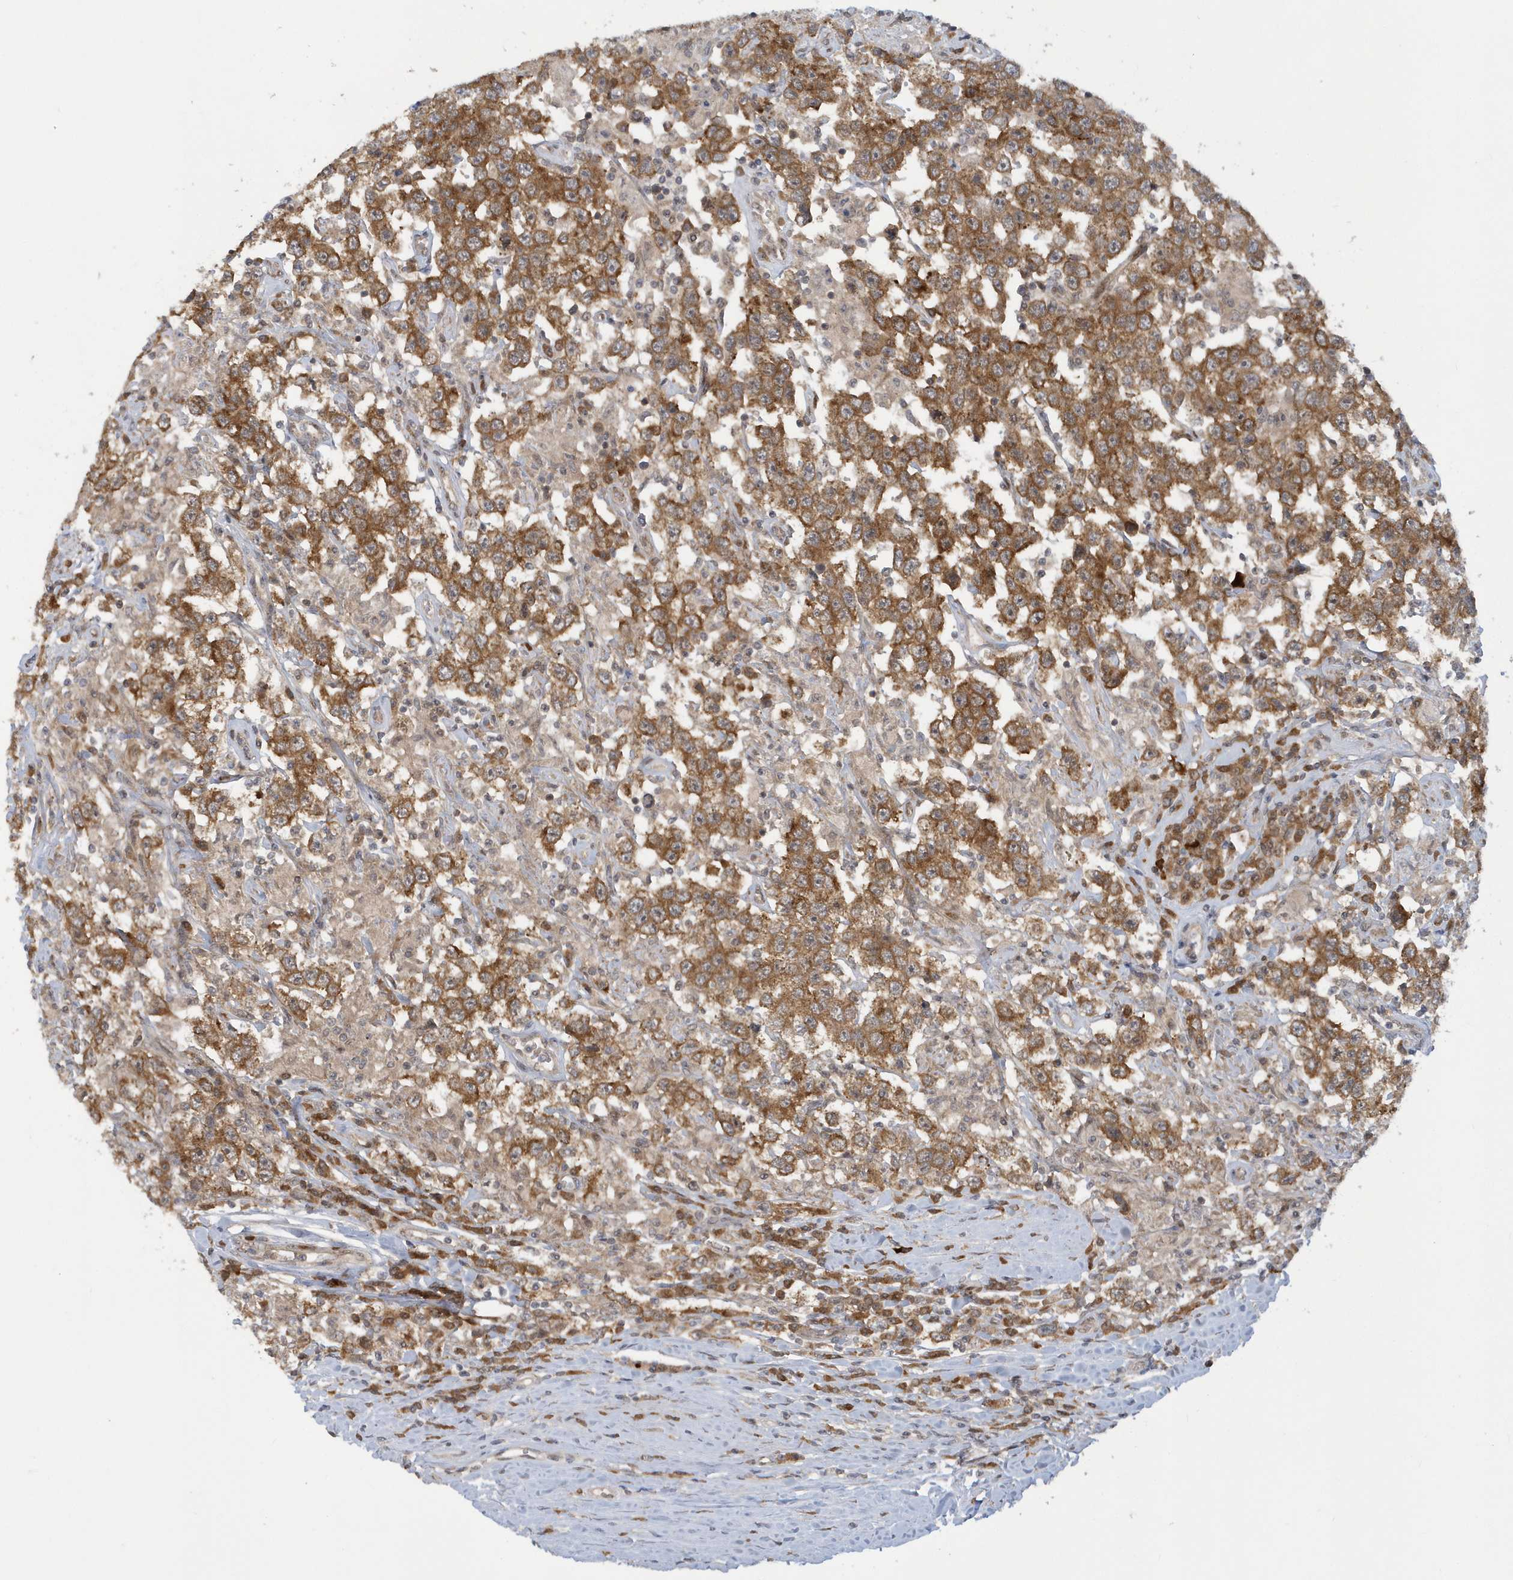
{"staining": {"intensity": "moderate", "quantity": ">75%", "location": "cytoplasmic/membranous"}, "tissue": "testis cancer", "cell_type": "Tumor cells", "image_type": "cancer", "snomed": [{"axis": "morphology", "description": "Seminoma, NOS"}, {"axis": "topography", "description": "Testis"}], "caption": "Testis cancer was stained to show a protein in brown. There is medium levels of moderate cytoplasmic/membranous expression in about >75% of tumor cells. (DAB (3,3'-diaminobenzidine) IHC with brightfield microscopy, high magnification).", "gene": "ATG4A", "patient": {"sex": "male", "age": 41}}